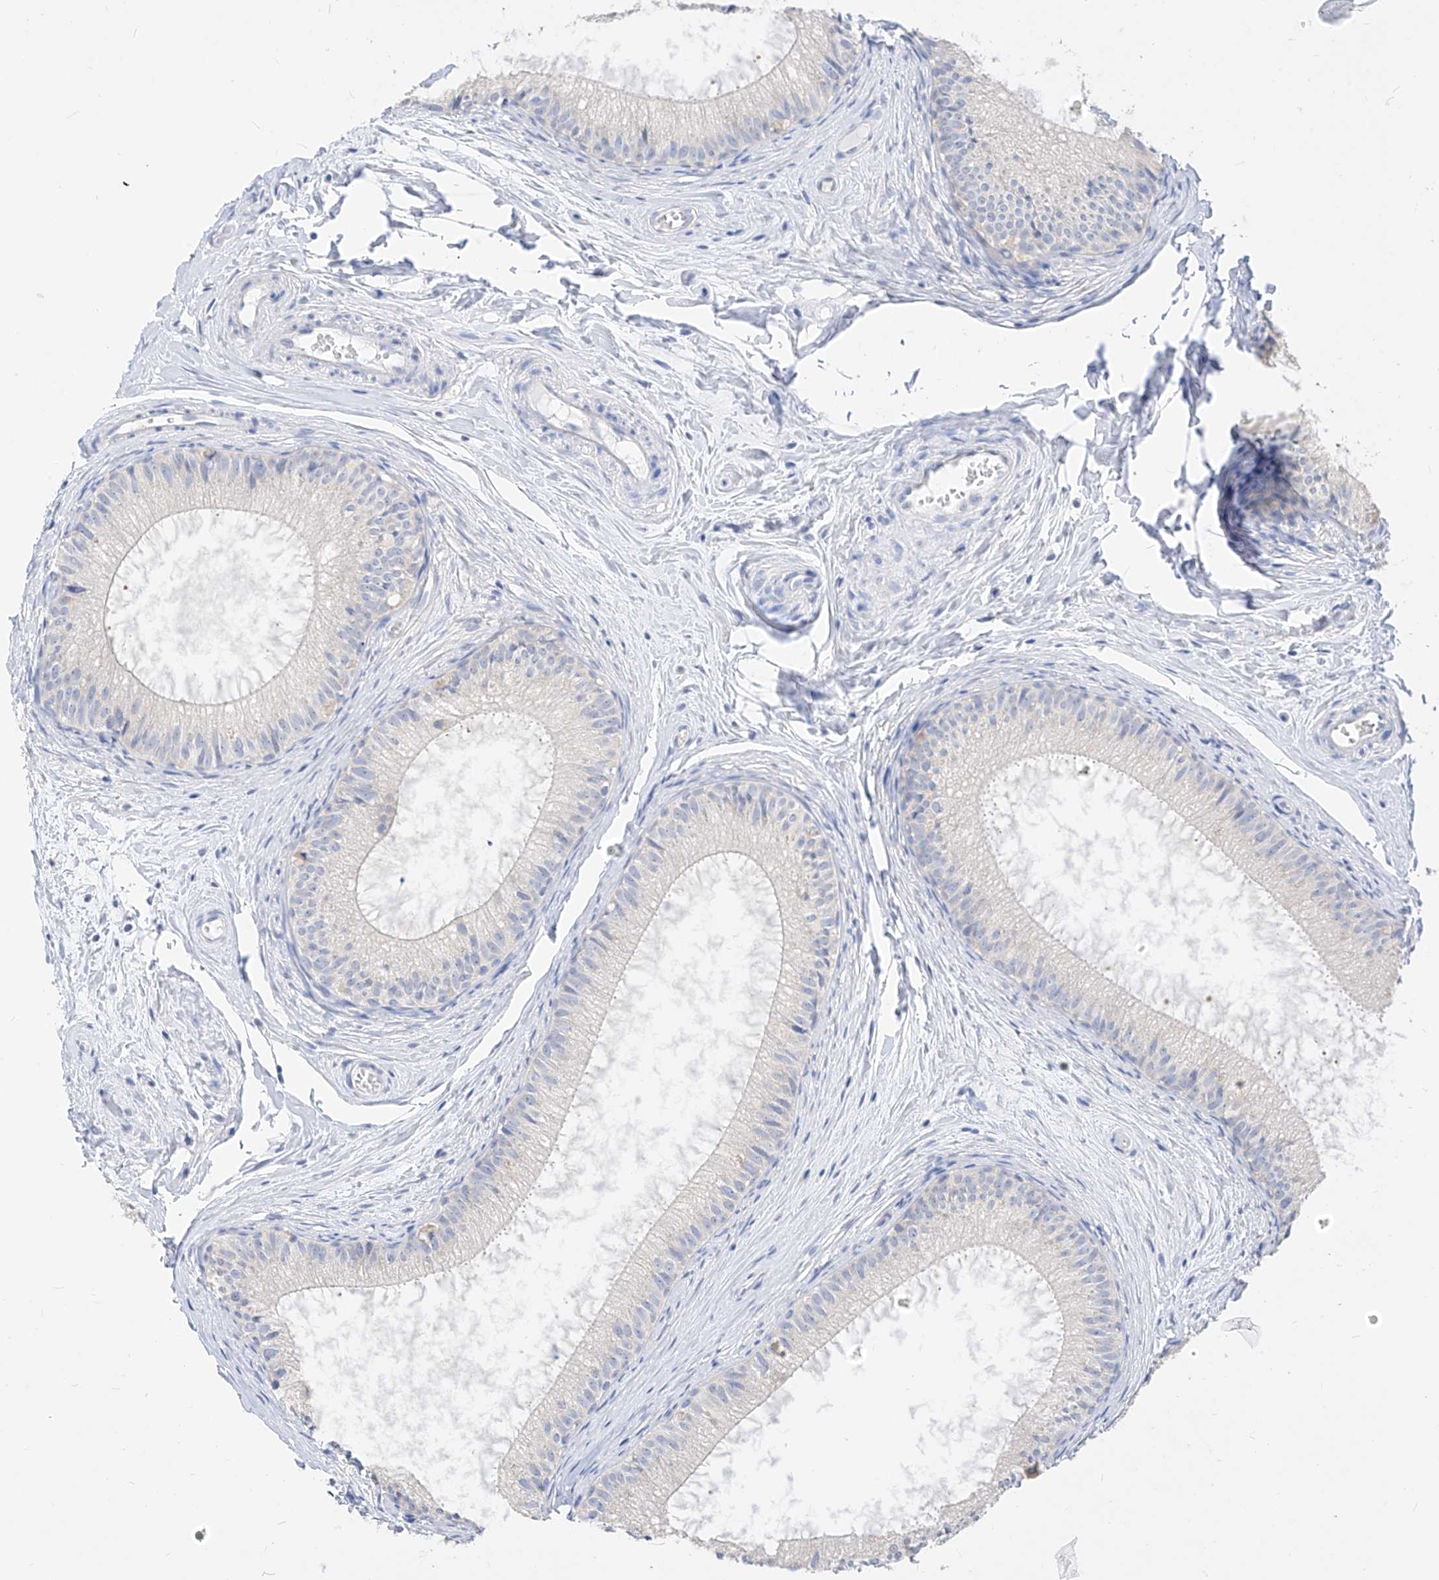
{"staining": {"intensity": "negative", "quantity": "none", "location": "none"}, "tissue": "epididymis", "cell_type": "Glandular cells", "image_type": "normal", "snomed": [{"axis": "morphology", "description": "Normal tissue, NOS"}, {"axis": "topography", "description": "Epididymis"}], "caption": "Immunohistochemistry (IHC) image of unremarkable epididymis: epididymis stained with DAB (3,3'-diaminobenzidine) demonstrates no significant protein positivity in glandular cells.", "gene": "ZZEF1", "patient": {"sex": "male", "age": 34}}